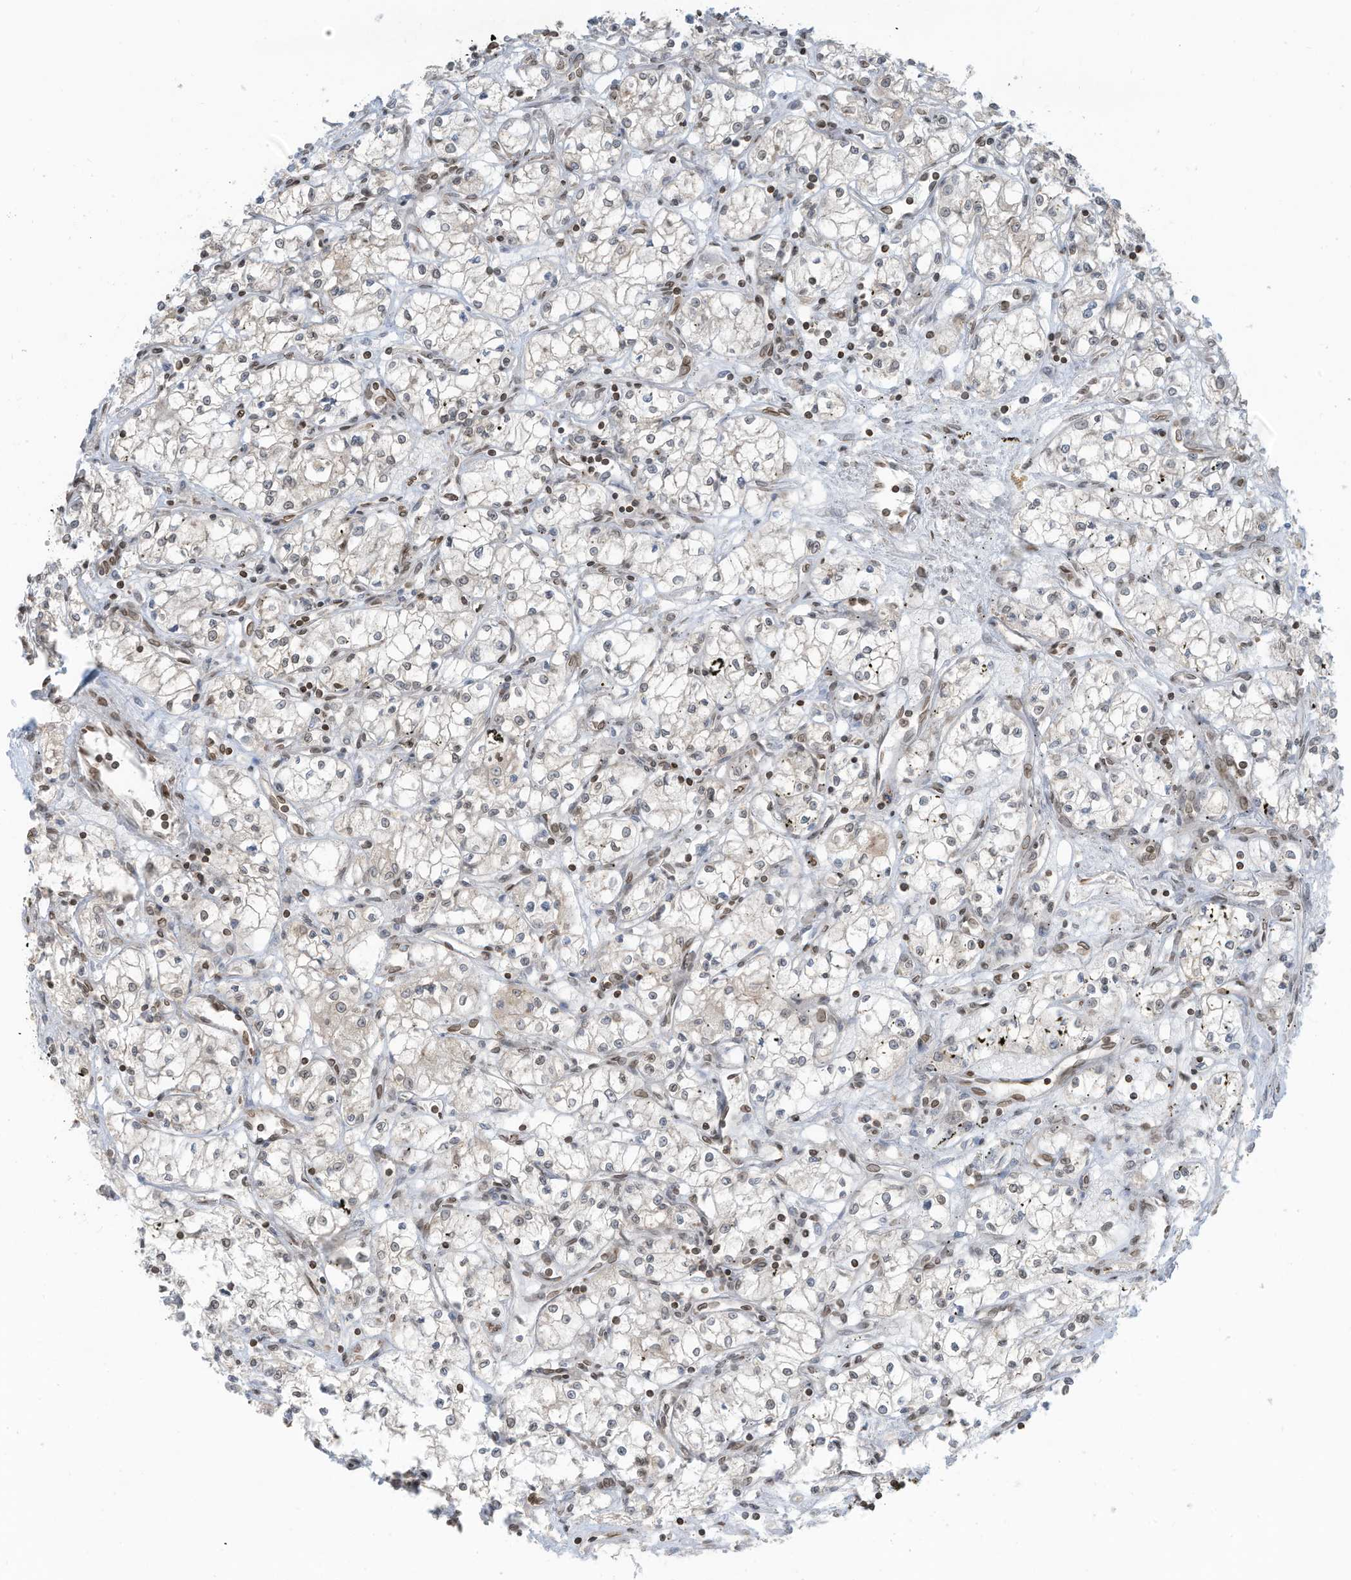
{"staining": {"intensity": "negative", "quantity": "none", "location": "none"}, "tissue": "renal cancer", "cell_type": "Tumor cells", "image_type": "cancer", "snomed": [{"axis": "morphology", "description": "Adenocarcinoma, NOS"}, {"axis": "topography", "description": "Kidney"}], "caption": "Immunohistochemistry photomicrograph of neoplastic tissue: renal adenocarcinoma stained with DAB displays no significant protein expression in tumor cells.", "gene": "RABL3", "patient": {"sex": "male", "age": 59}}